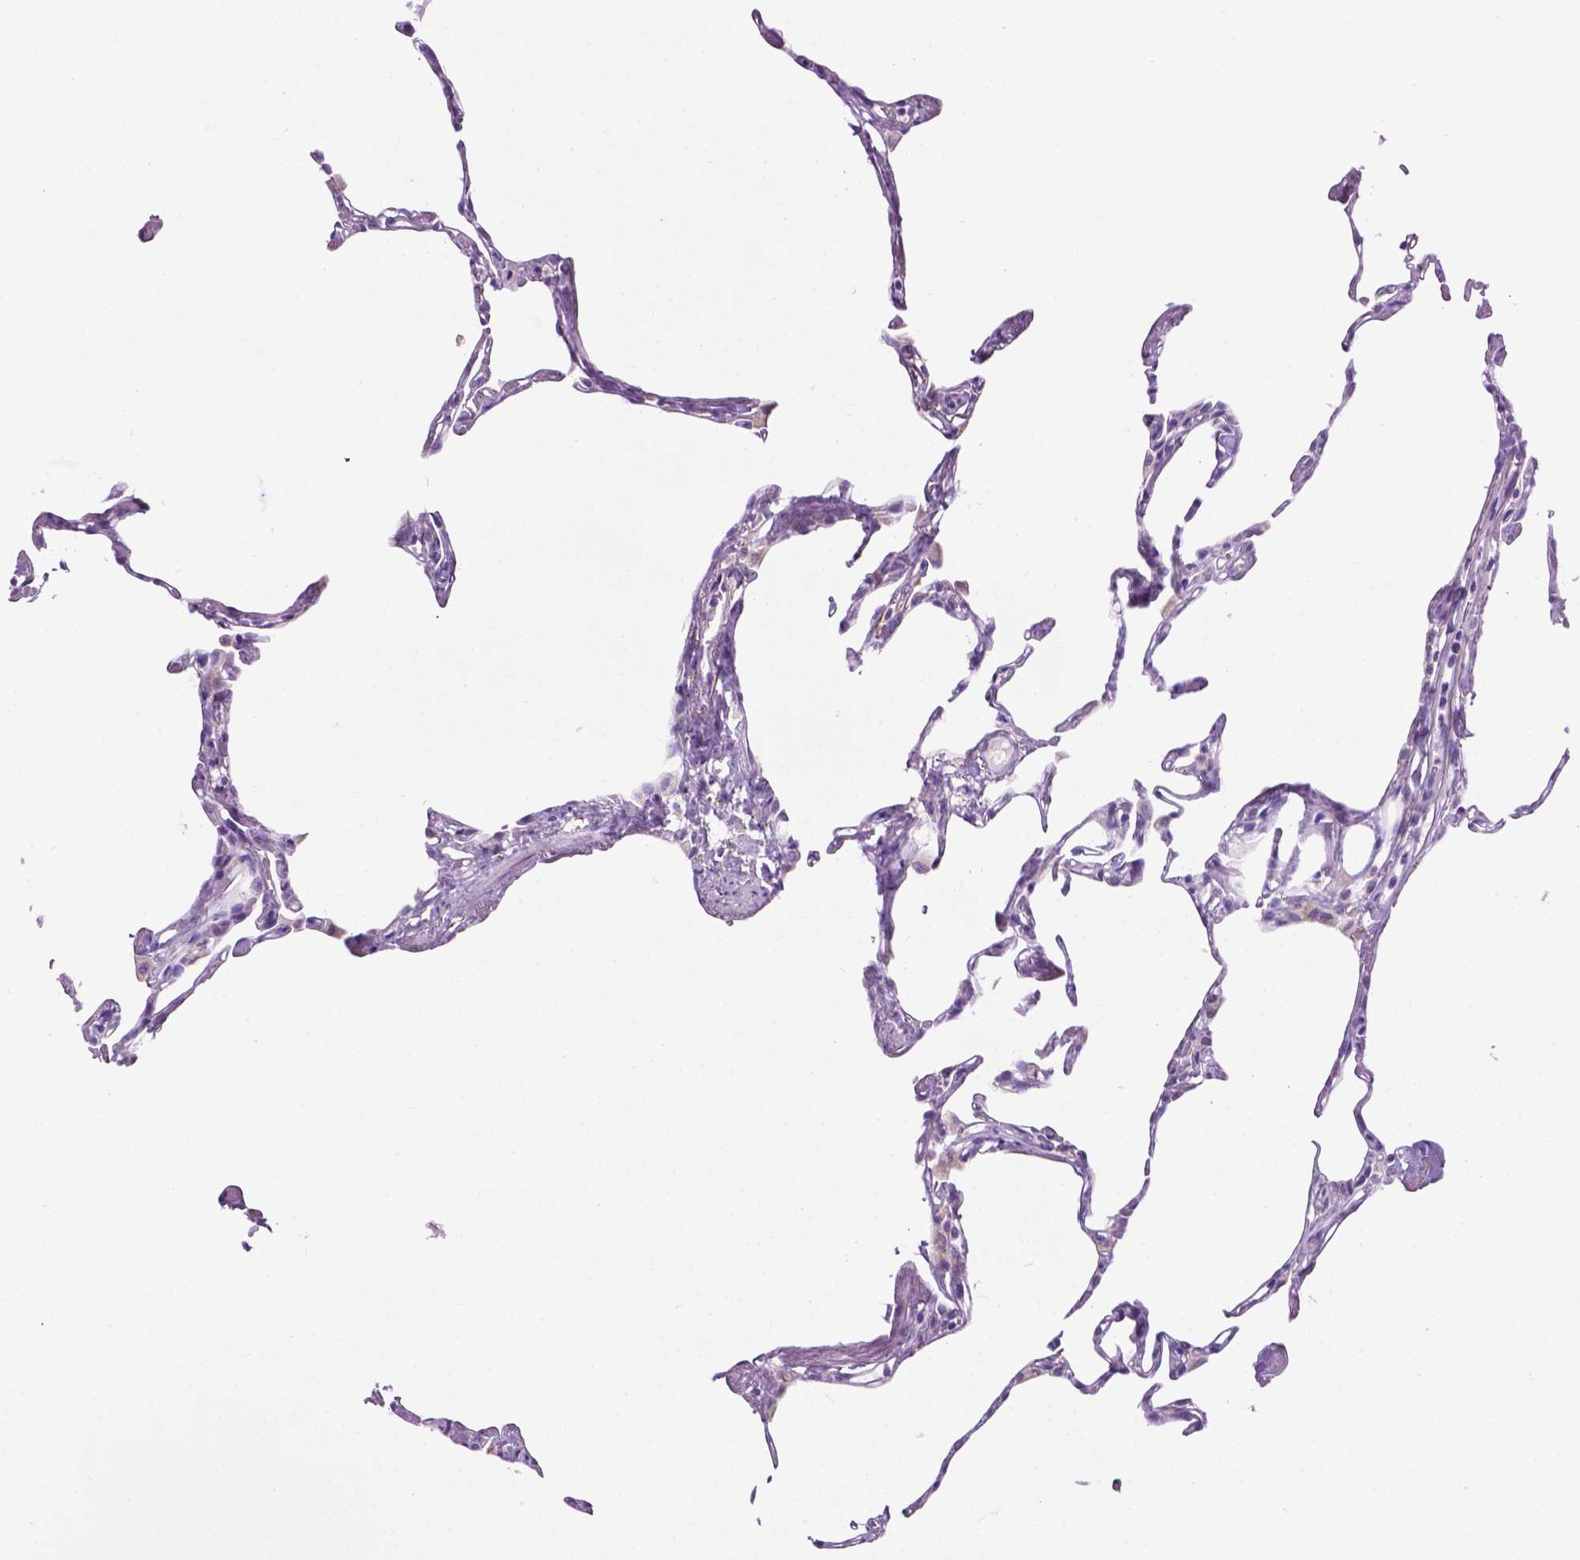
{"staining": {"intensity": "negative", "quantity": "none", "location": "none"}, "tissue": "lung", "cell_type": "Alveolar cells", "image_type": "normal", "snomed": [{"axis": "morphology", "description": "Normal tissue, NOS"}, {"axis": "topography", "description": "Lung"}], "caption": "An IHC image of normal lung is shown. There is no staining in alveolar cells of lung. The staining is performed using DAB brown chromogen with nuclei counter-stained in using hematoxylin.", "gene": "TMEM132E", "patient": {"sex": "male", "age": 65}}